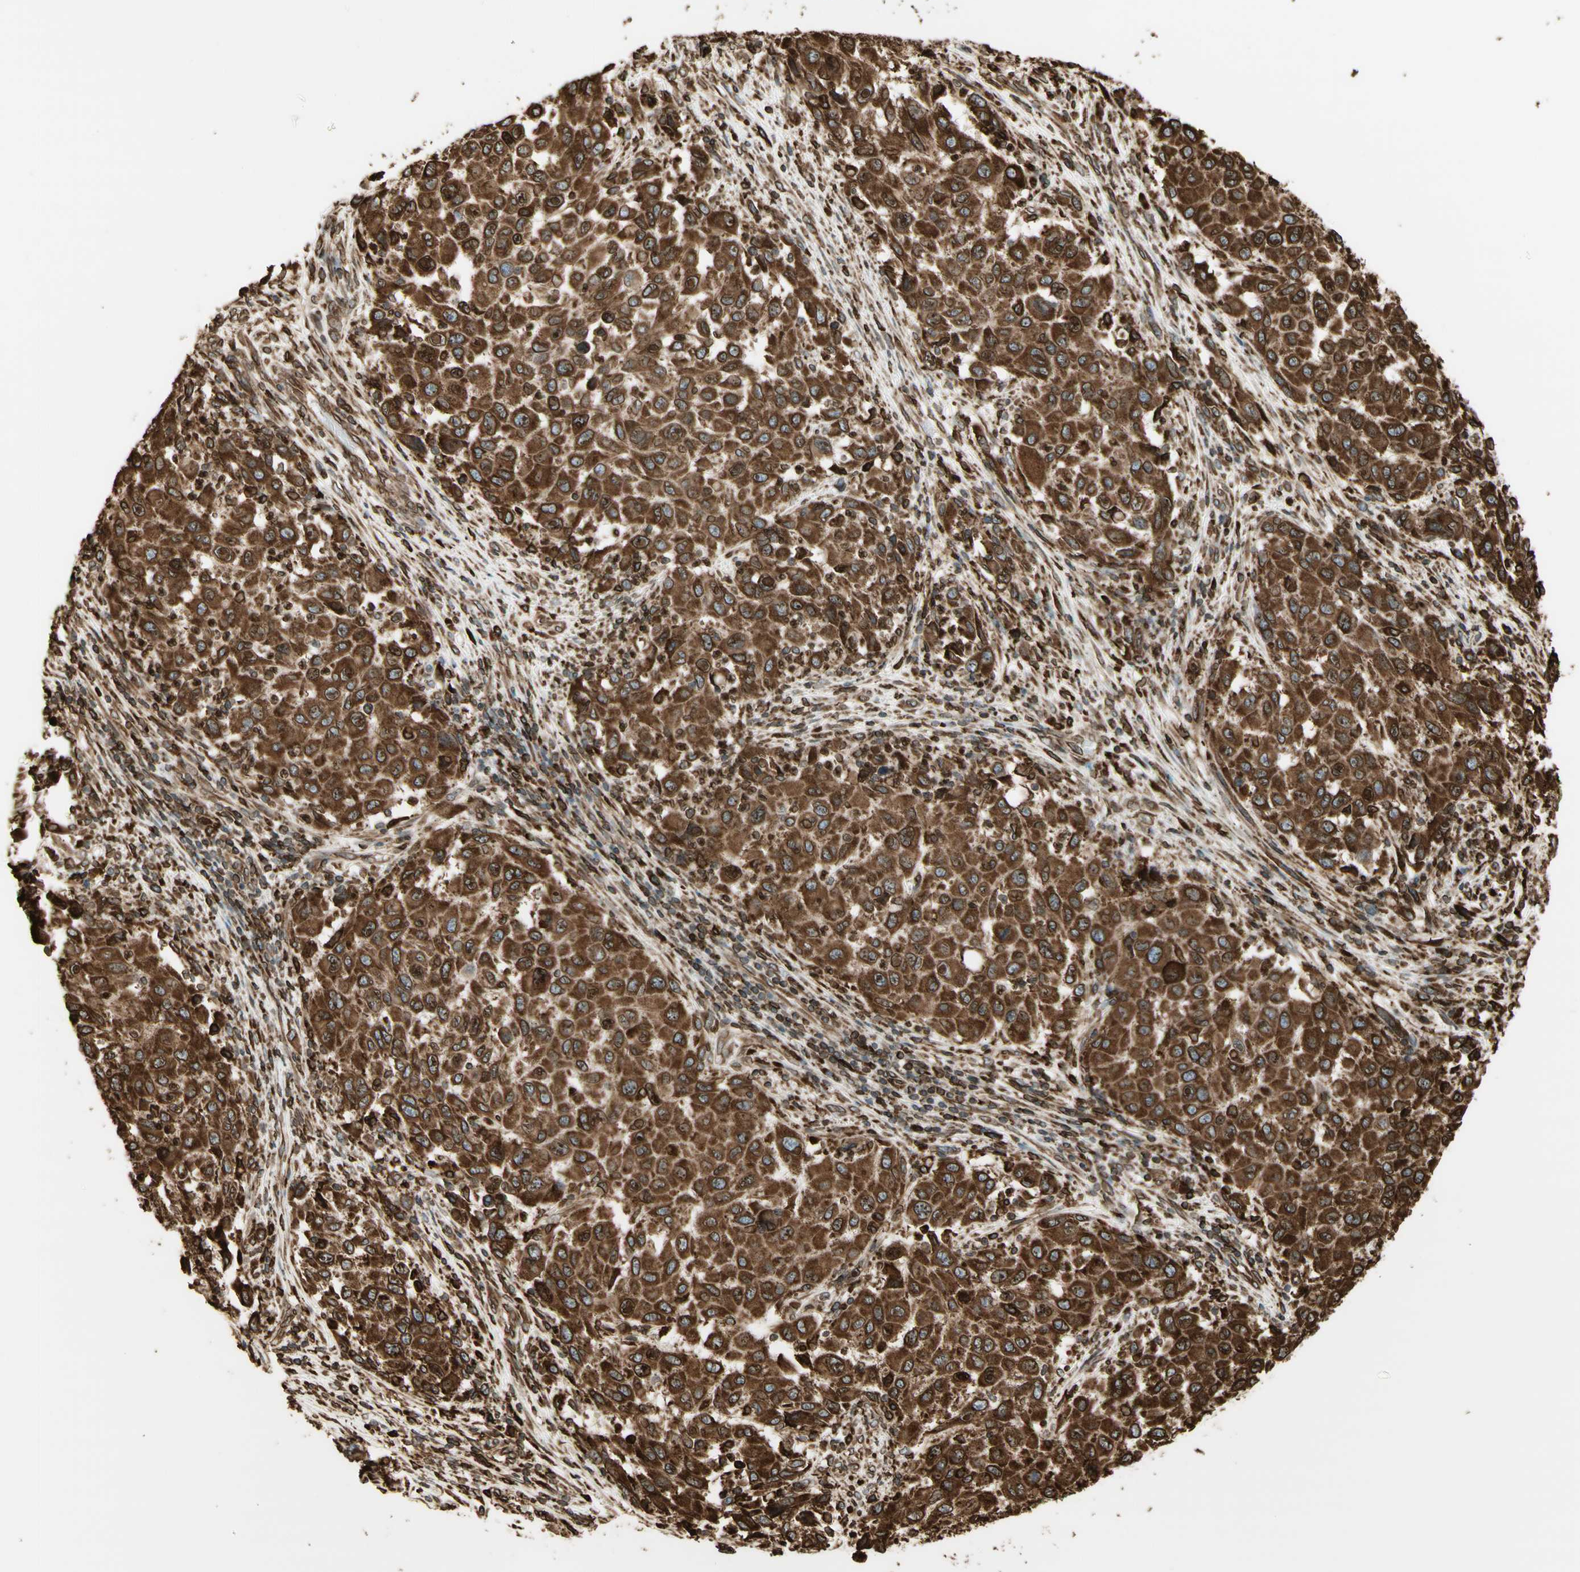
{"staining": {"intensity": "strong", "quantity": ">75%", "location": "cytoplasmic/membranous"}, "tissue": "melanoma", "cell_type": "Tumor cells", "image_type": "cancer", "snomed": [{"axis": "morphology", "description": "Malignant melanoma, Metastatic site"}, {"axis": "topography", "description": "Lymph node"}], "caption": "Melanoma stained with a protein marker exhibits strong staining in tumor cells.", "gene": "CANX", "patient": {"sex": "male", "age": 61}}